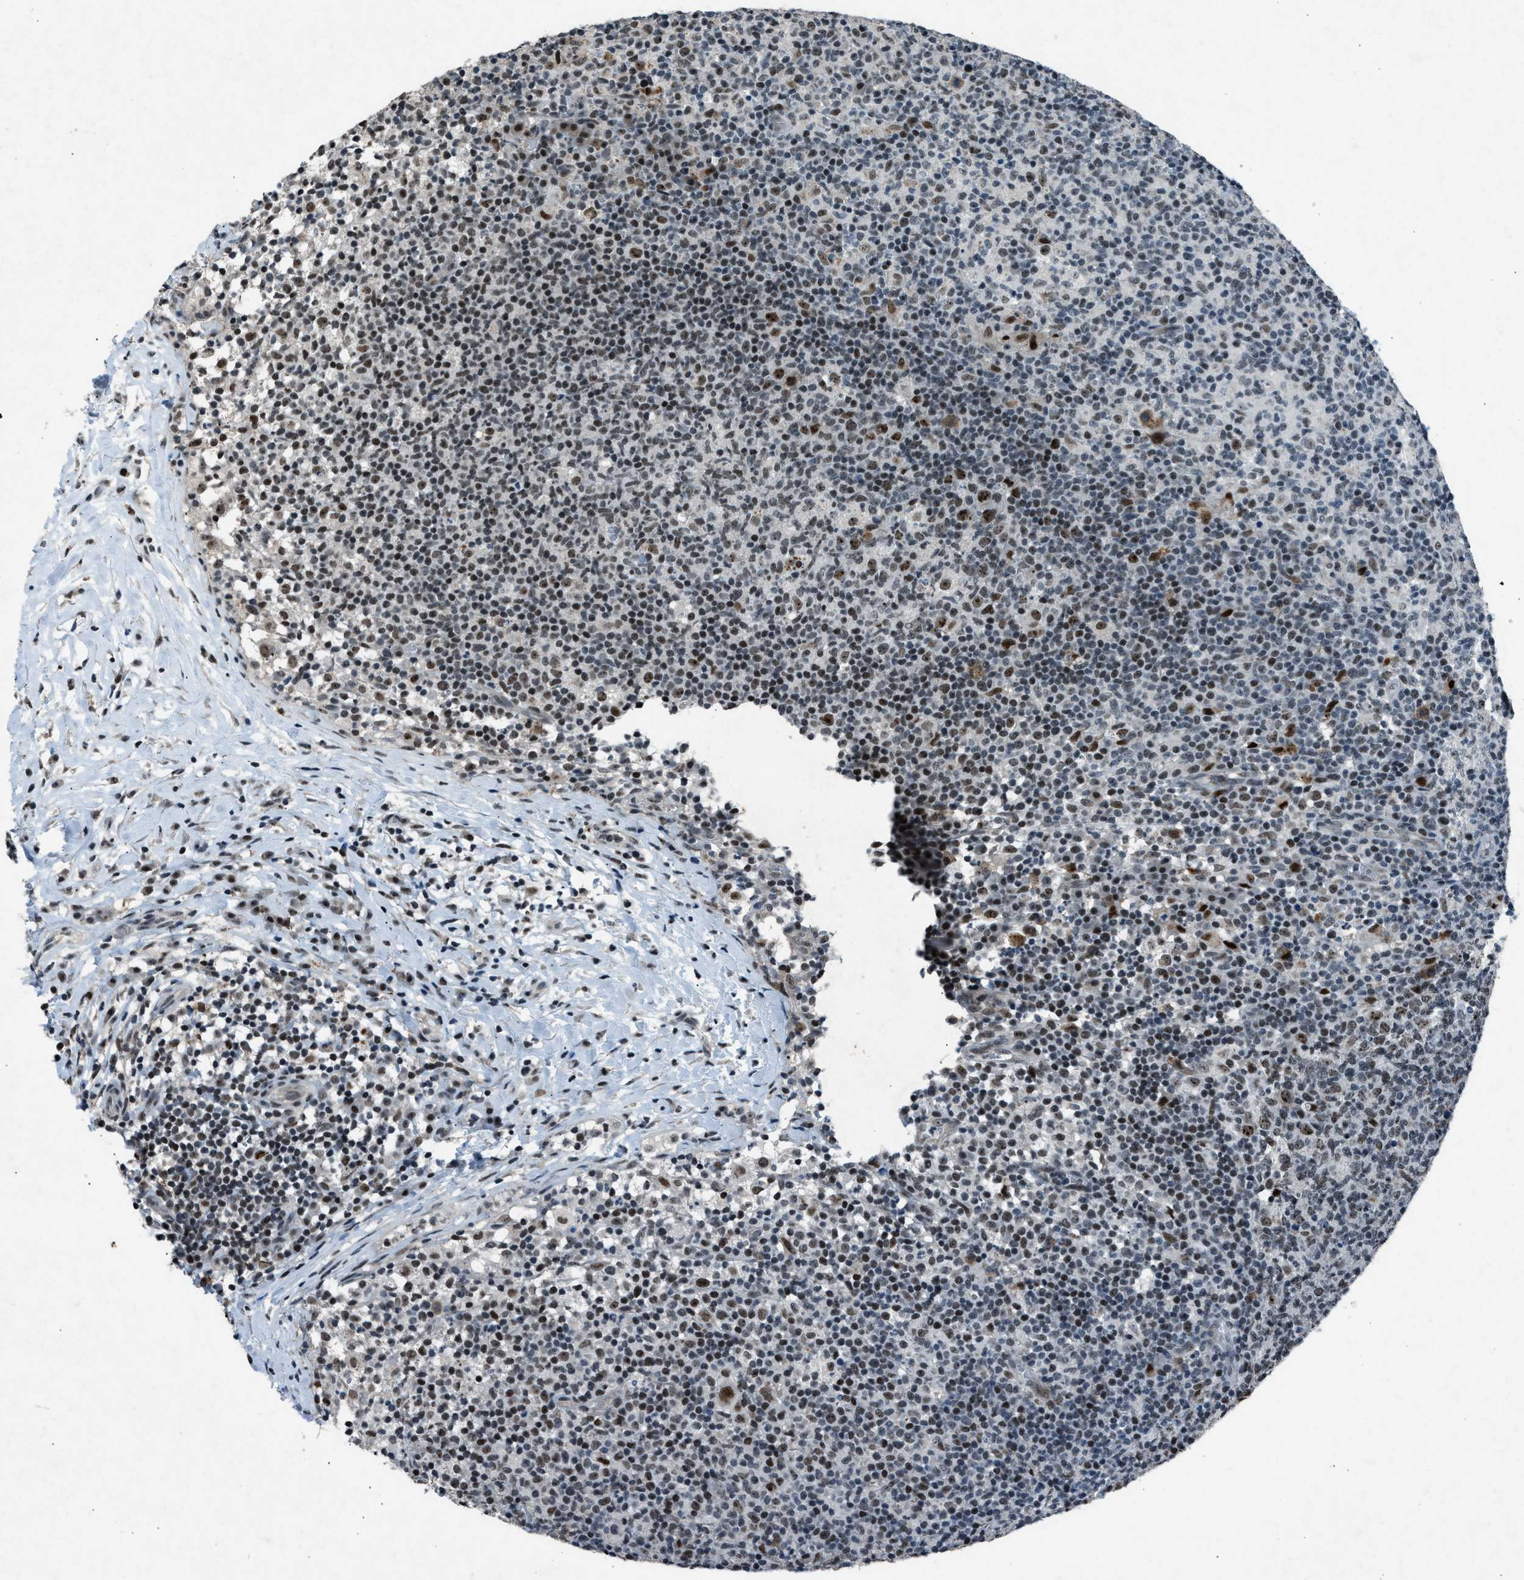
{"staining": {"intensity": "moderate", "quantity": "<25%", "location": "nuclear"}, "tissue": "lymph node", "cell_type": "Germinal center cells", "image_type": "normal", "snomed": [{"axis": "morphology", "description": "Normal tissue, NOS"}, {"axis": "morphology", "description": "Inflammation, NOS"}, {"axis": "topography", "description": "Lymph node"}], "caption": "Protein staining of normal lymph node exhibits moderate nuclear positivity in approximately <25% of germinal center cells.", "gene": "ADCY1", "patient": {"sex": "male", "age": 55}}